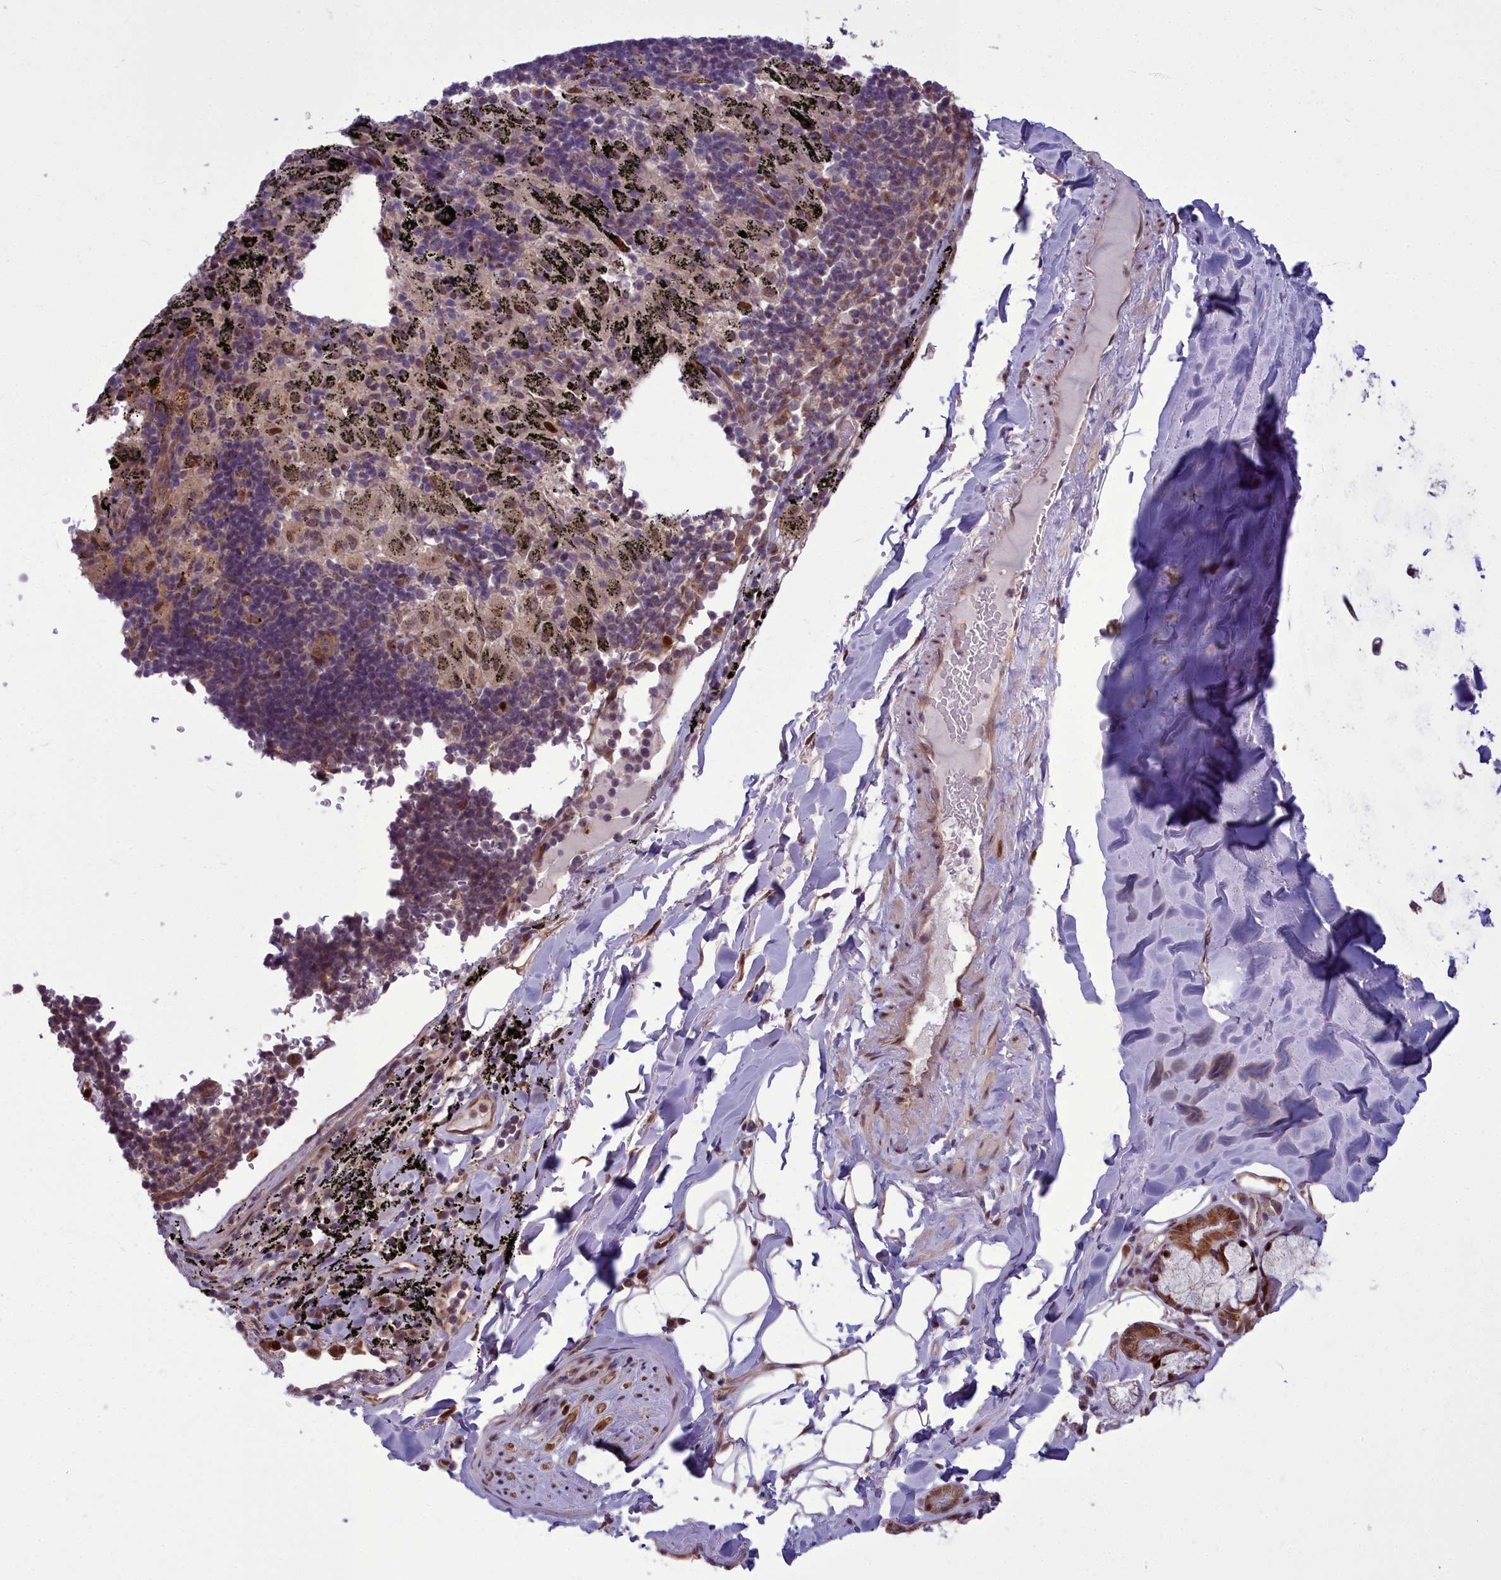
{"staining": {"intensity": "weak", "quantity": "25%-75%", "location": "nuclear"}, "tissue": "adipose tissue", "cell_type": "Adipocytes", "image_type": "normal", "snomed": [{"axis": "morphology", "description": "Normal tissue, NOS"}, {"axis": "topography", "description": "Lymph node"}, {"axis": "topography", "description": "Bronchus"}], "caption": "Immunohistochemical staining of normal adipose tissue shows low levels of weak nuclear positivity in about 25%-75% of adipocytes. Using DAB (brown) and hematoxylin (blue) stains, captured at high magnification using brightfield microscopy.", "gene": "AP1M1", "patient": {"sex": "male", "age": 63}}